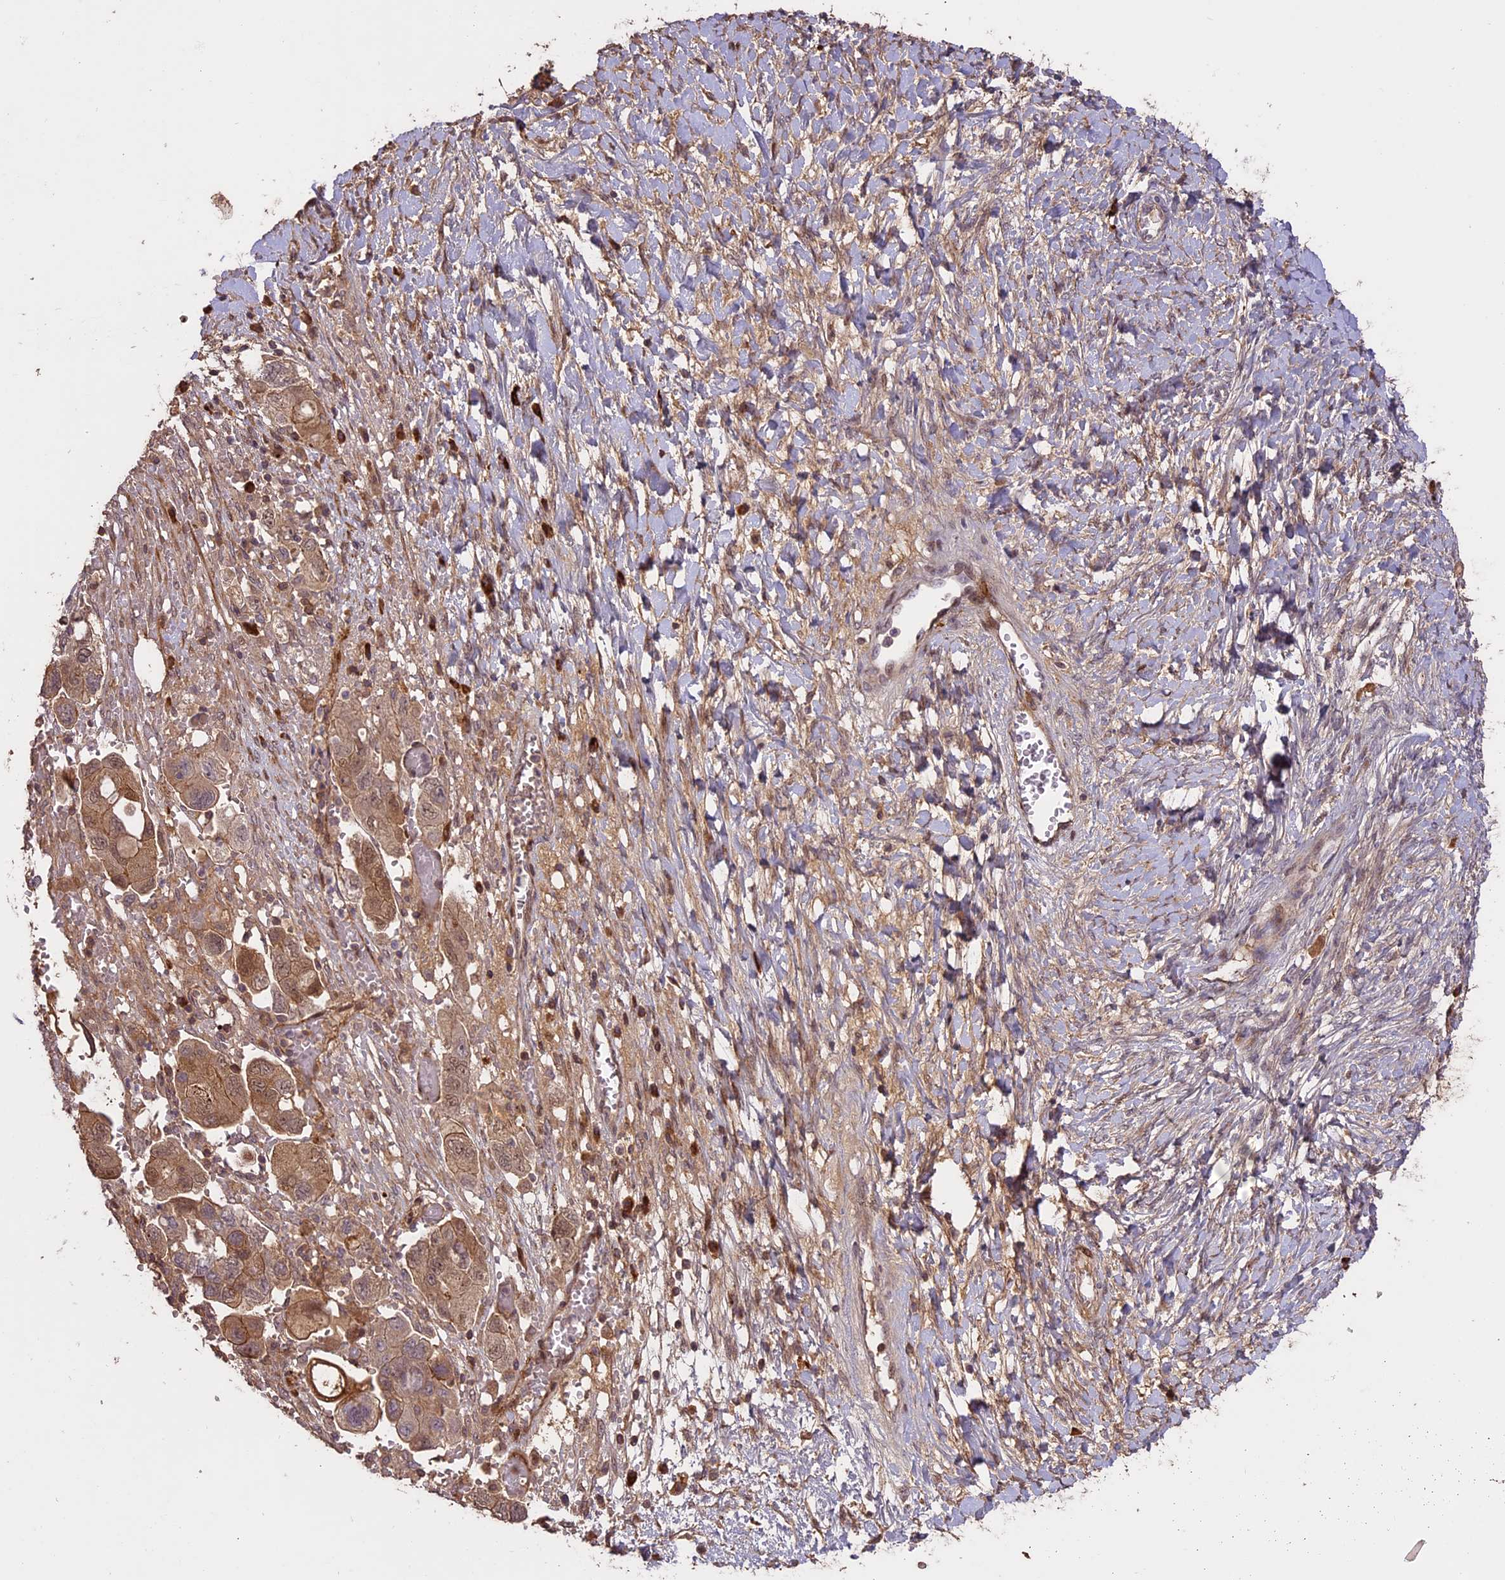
{"staining": {"intensity": "weak", "quantity": ">75%", "location": "cytoplasmic/membranous,nuclear"}, "tissue": "ovarian cancer", "cell_type": "Tumor cells", "image_type": "cancer", "snomed": [{"axis": "morphology", "description": "Carcinoma, NOS"}, {"axis": "morphology", "description": "Cystadenocarcinoma, serous, NOS"}, {"axis": "topography", "description": "Ovary"}], "caption": "Ovarian cancer tissue demonstrates weak cytoplasmic/membranous and nuclear expression in about >75% of tumor cells, visualized by immunohistochemistry.", "gene": "ENHO", "patient": {"sex": "female", "age": 69}}